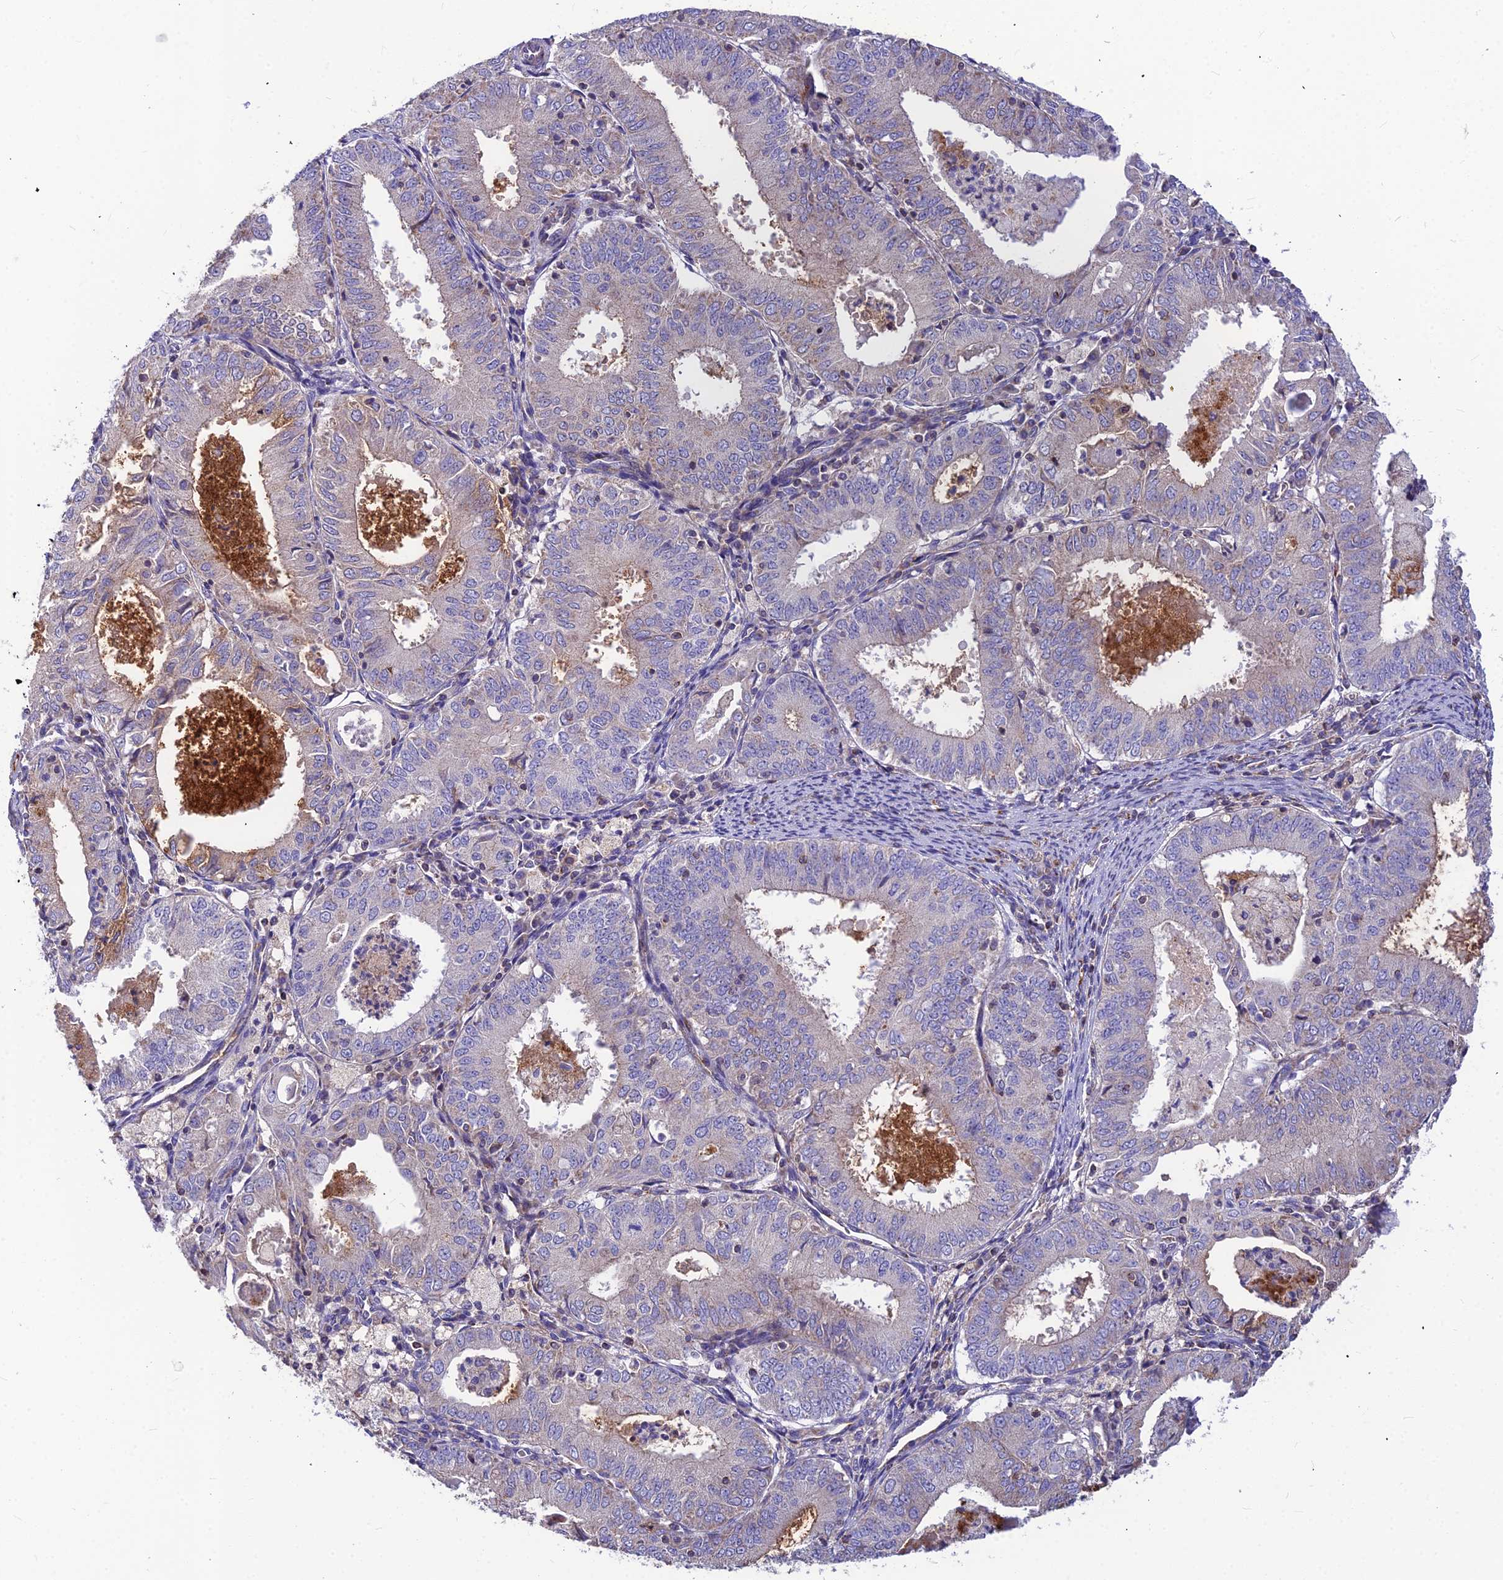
{"staining": {"intensity": "negative", "quantity": "none", "location": "none"}, "tissue": "endometrial cancer", "cell_type": "Tumor cells", "image_type": "cancer", "snomed": [{"axis": "morphology", "description": "Adenocarcinoma, NOS"}, {"axis": "topography", "description": "Endometrium"}], "caption": "DAB immunohistochemical staining of endometrial adenocarcinoma exhibits no significant positivity in tumor cells.", "gene": "ASPHD1", "patient": {"sex": "female", "age": 57}}